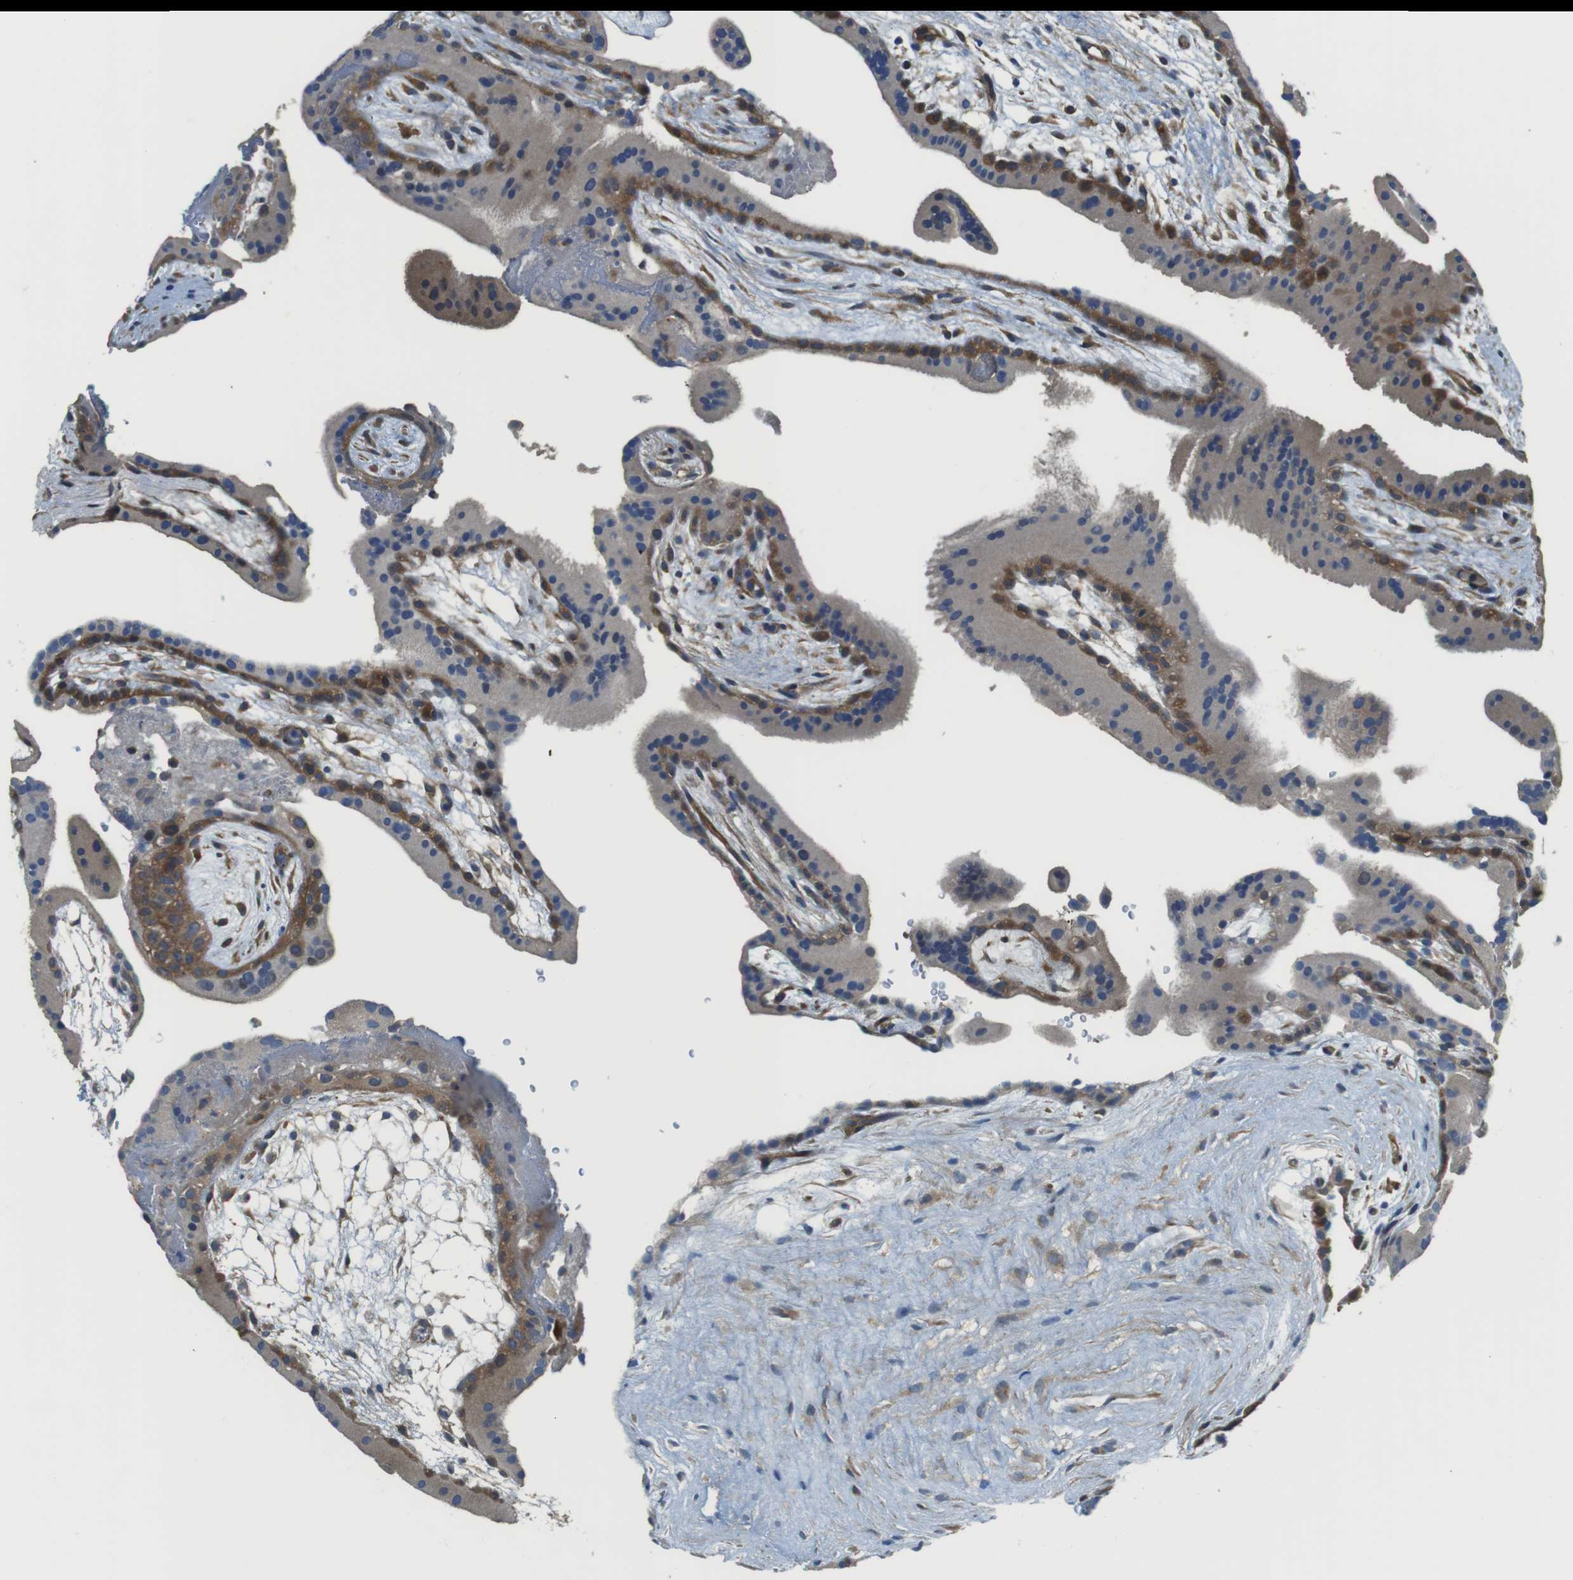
{"staining": {"intensity": "moderate", "quantity": ">75%", "location": "cytoplasmic/membranous"}, "tissue": "placenta", "cell_type": "Decidual cells", "image_type": "normal", "snomed": [{"axis": "morphology", "description": "Normal tissue, NOS"}, {"axis": "topography", "description": "Placenta"}], "caption": "Brown immunohistochemical staining in normal placenta reveals moderate cytoplasmic/membranous expression in about >75% of decidual cells.", "gene": "ABHD15", "patient": {"sex": "female", "age": 19}}